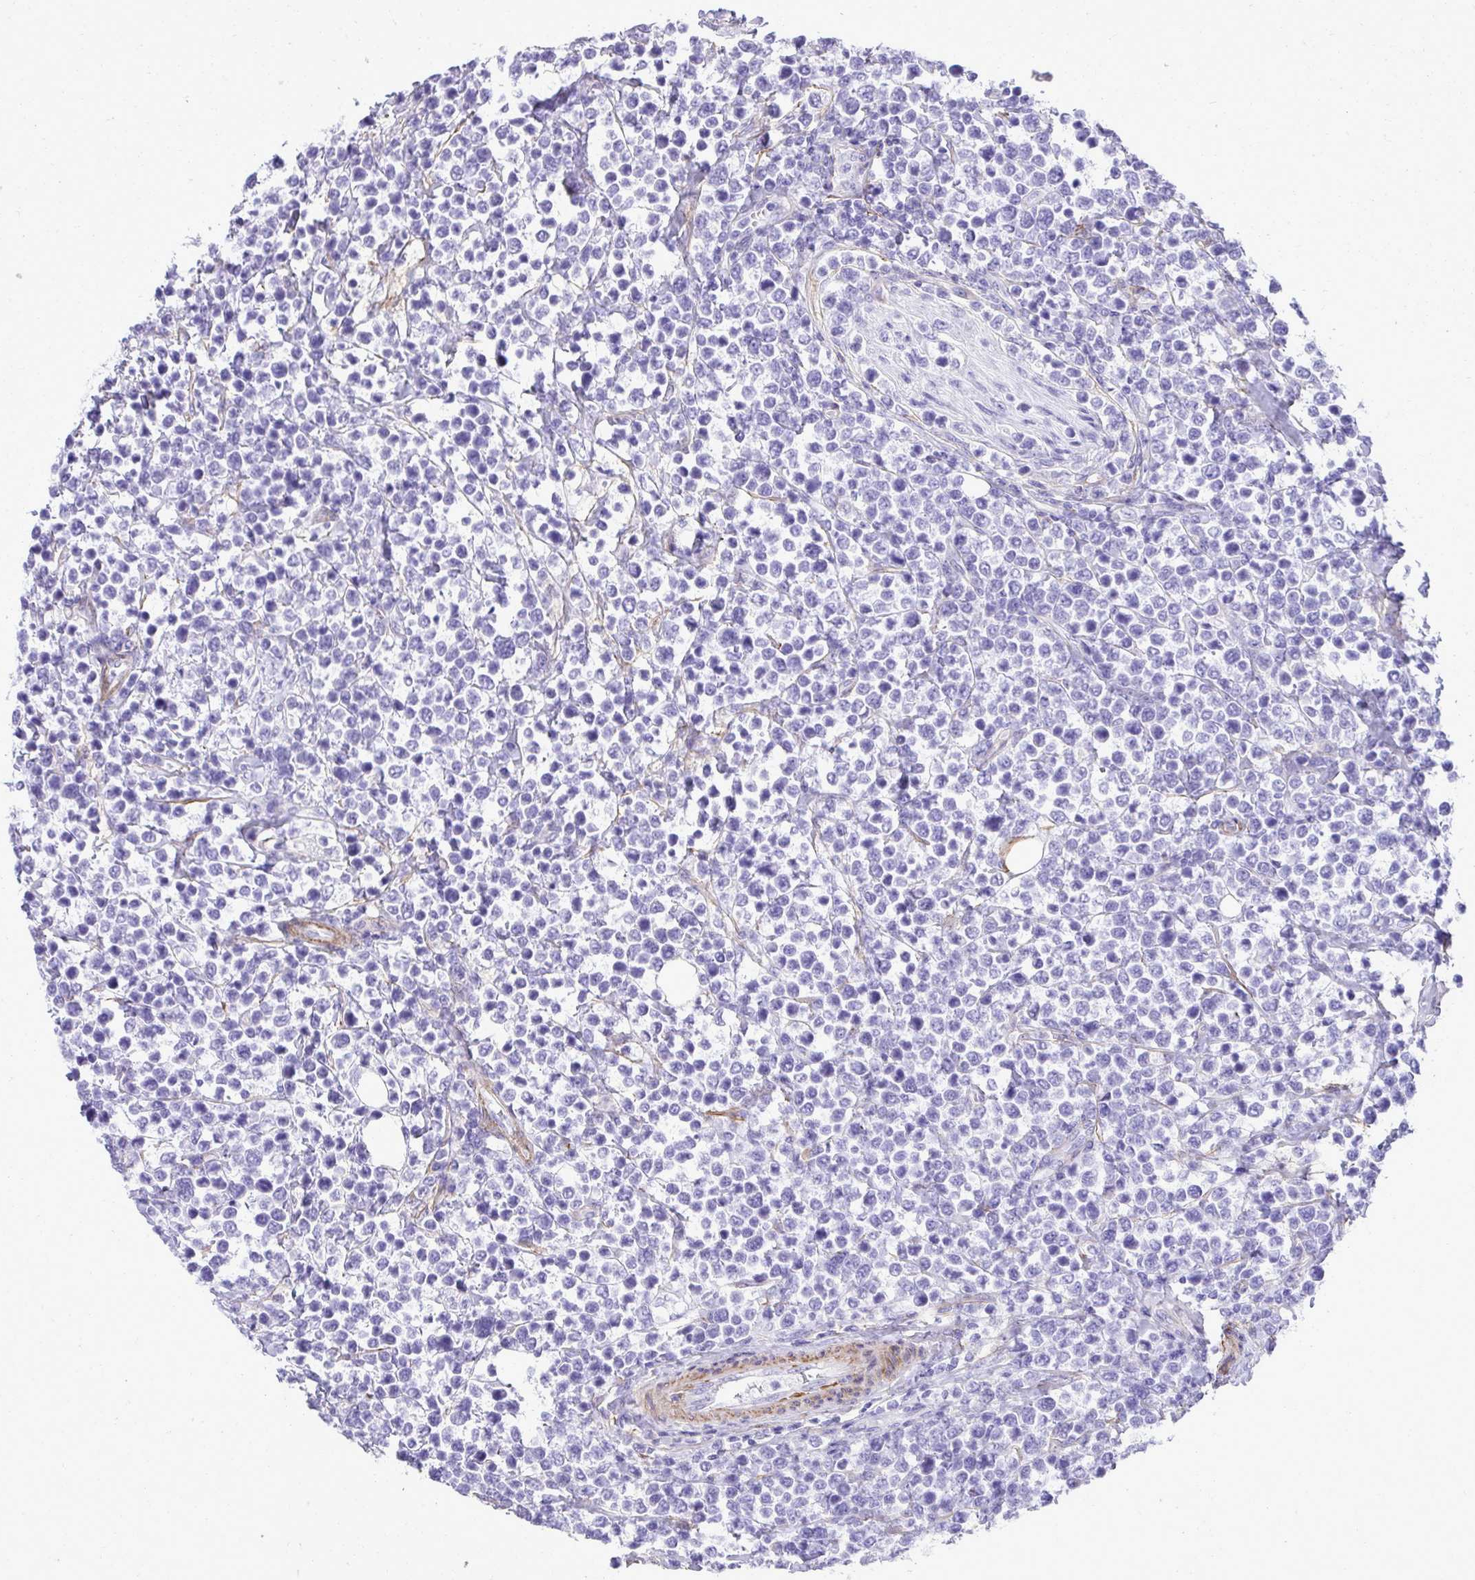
{"staining": {"intensity": "negative", "quantity": "none", "location": "none"}, "tissue": "lymphoma", "cell_type": "Tumor cells", "image_type": "cancer", "snomed": [{"axis": "morphology", "description": "Malignant lymphoma, non-Hodgkin's type, High grade"}, {"axis": "topography", "description": "Soft tissue"}], "caption": "A high-resolution image shows immunohistochemistry (IHC) staining of lymphoma, which shows no significant expression in tumor cells. Nuclei are stained in blue.", "gene": "PITPNM3", "patient": {"sex": "female", "age": 56}}